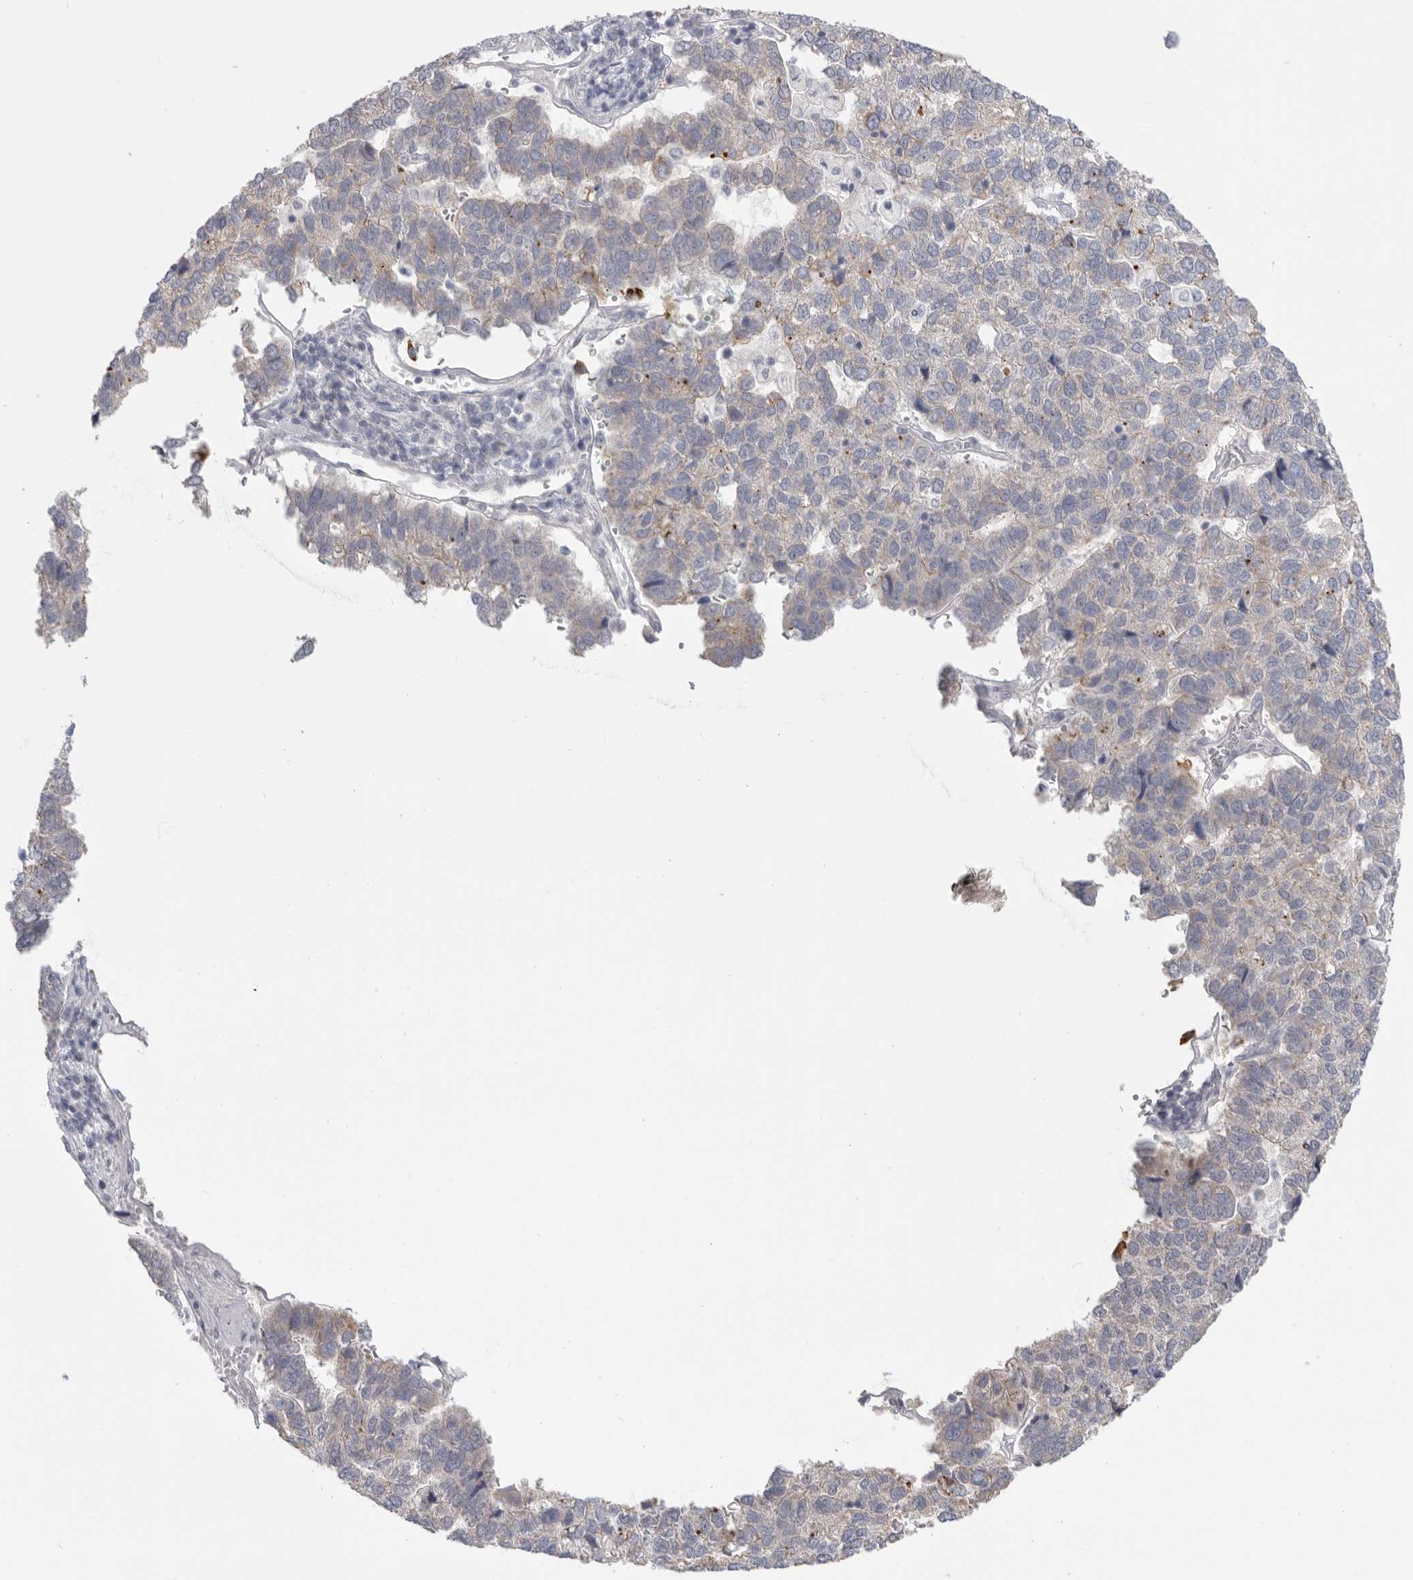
{"staining": {"intensity": "weak", "quantity": "<25%", "location": "cytoplasmic/membranous"}, "tissue": "pancreatic cancer", "cell_type": "Tumor cells", "image_type": "cancer", "snomed": [{"axis": "morphology", "description": "Adenocarcinoma, NOS"}, {"axis": "topography", "description": "Pancreas"}], "caption": "High magnification brightfield microscopy of adenocarcinoma (pancreatic) stained with DAB (3,3'-diaminobenzidine) (brown) and counterstained with hematoxylin (blue): tumor cells show no significant positivity.", "gene": "MTFR1L", "patient": {"sex": "female", "age": 61}}